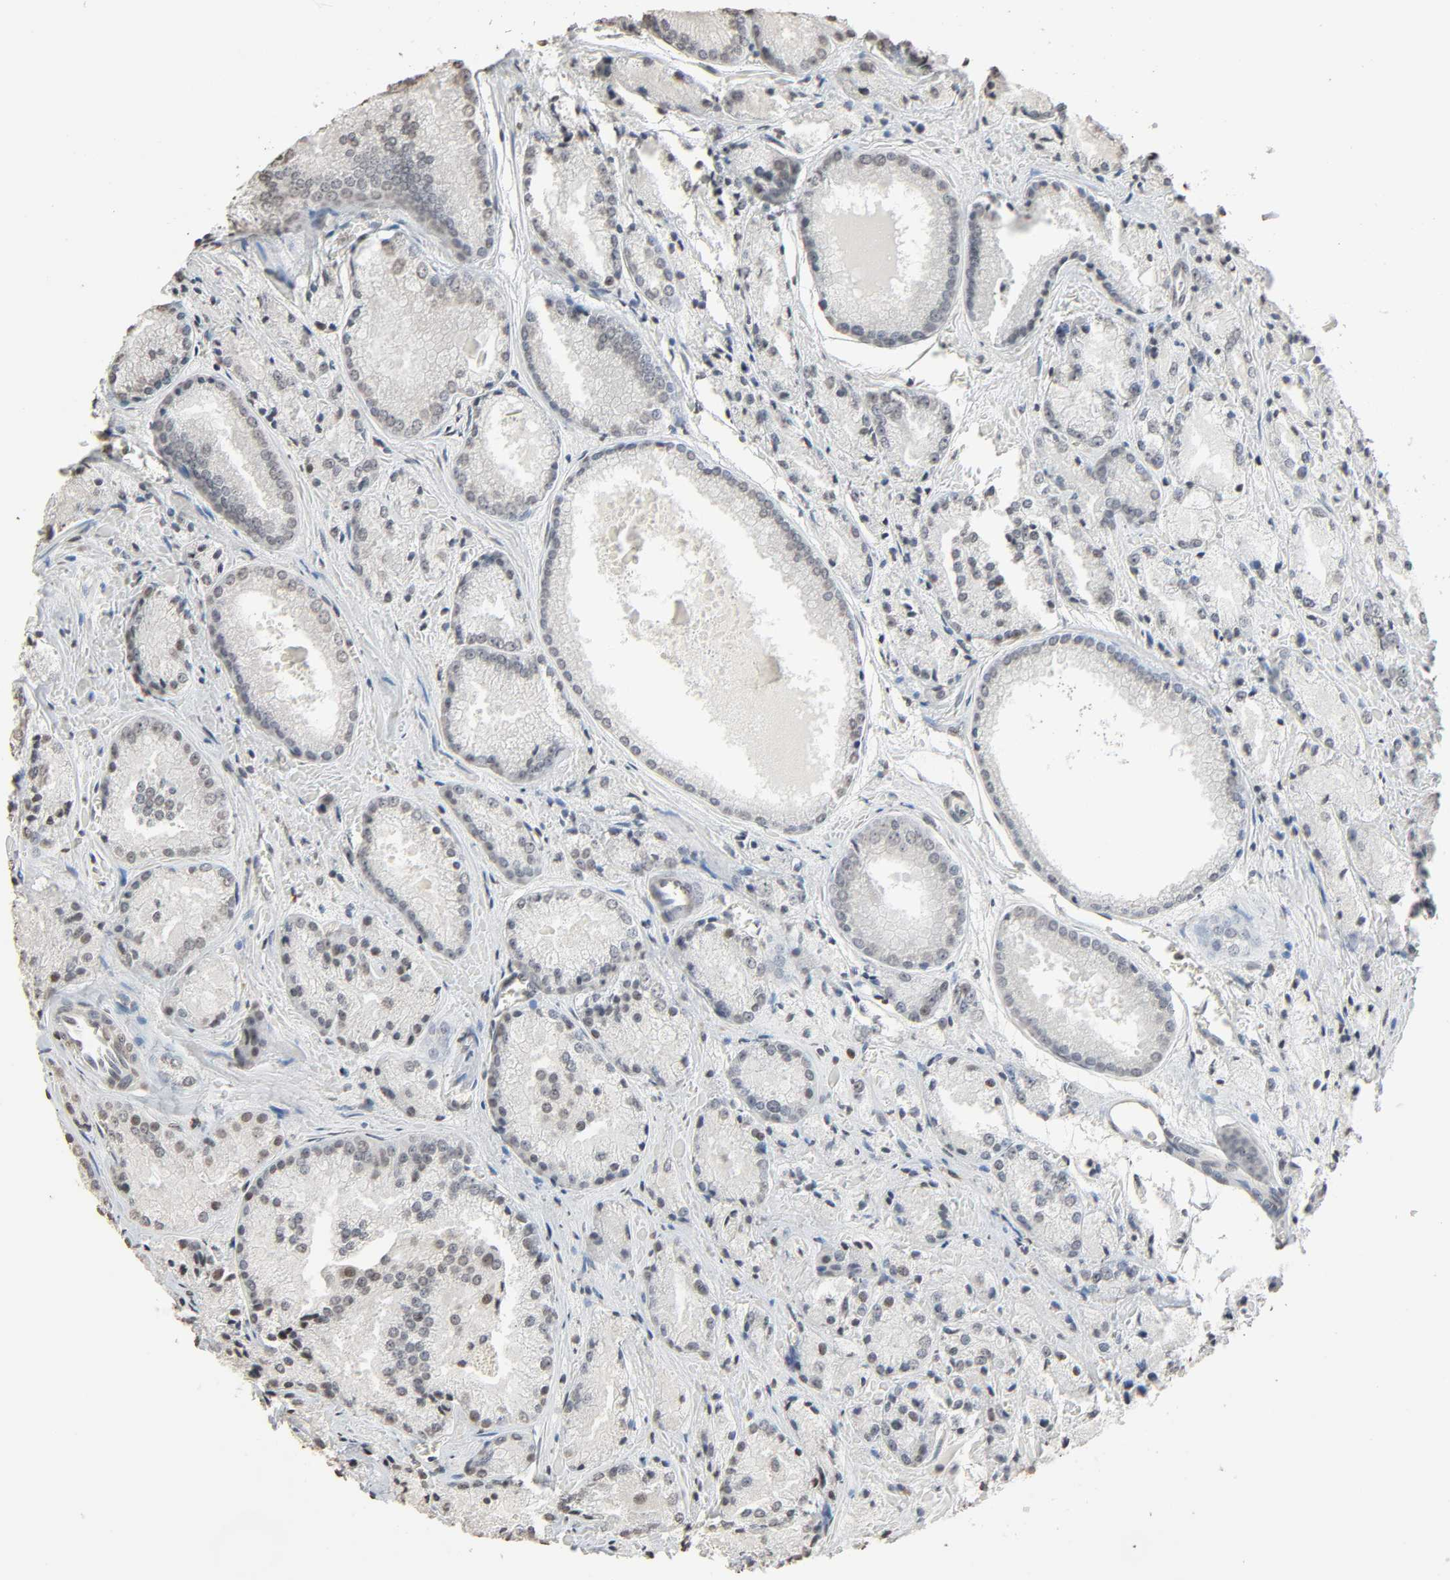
{"staining": {"intensity": "negative", "quantity": "none", "location": "none"}, "tissue": "prostate cancer", "cell_type": "Tumor cells", "image_type": "cancer", "snomed": [{"axis": "morphology", "description": "Adenocarcinoma, Low grade"}, {"axis": "topography", "description": "Prostate"}], "caption": "This is an immunohistochemistry micrograph of low-grade adenocarcinoma (prostate). There is no positivity in tumor cells.", "gene": "STK4", "patient": {"sex": "male", "age": 64}}